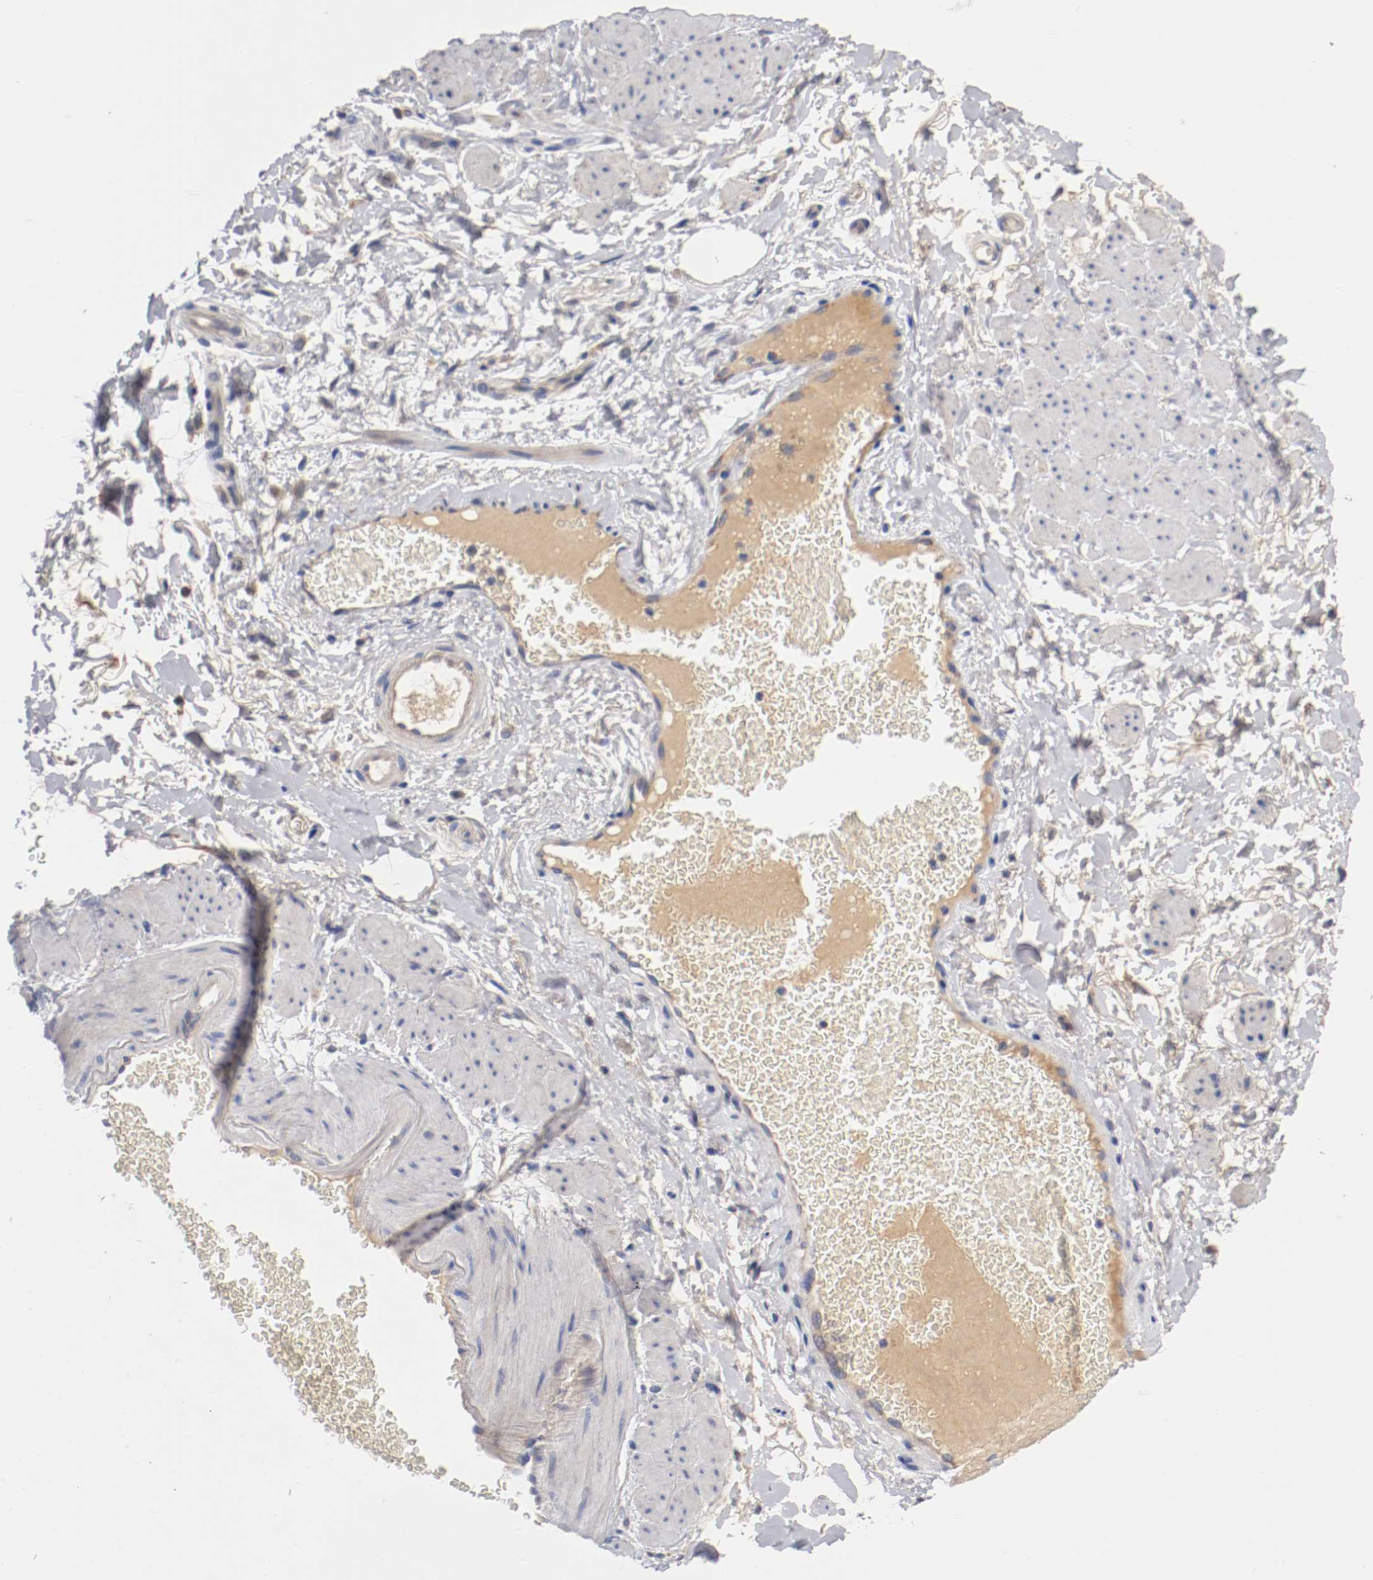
{"staining": {"intensity": "negative", "quantity": "none", "location": "none"}, "tissue": "adipose tissue", "cell_type": "Adipocytes", "image_type": "normal", "snomed": [{"axis": "morphology", "description": "Normal tissue, NOS"}, {"axis": "topography", "description": "Soft tissue"}, {"axis": "topography", "description": "Peripheral nerve tissue"}], "caption": "Photomicrograph shows no protein positivity in adipocytes of benign adipose tissue. (Immunohistochemistry, brightfield microscopy, high magnification).", "gene": "PCSK6", "patient": {"sex": "female", "age": 71}}